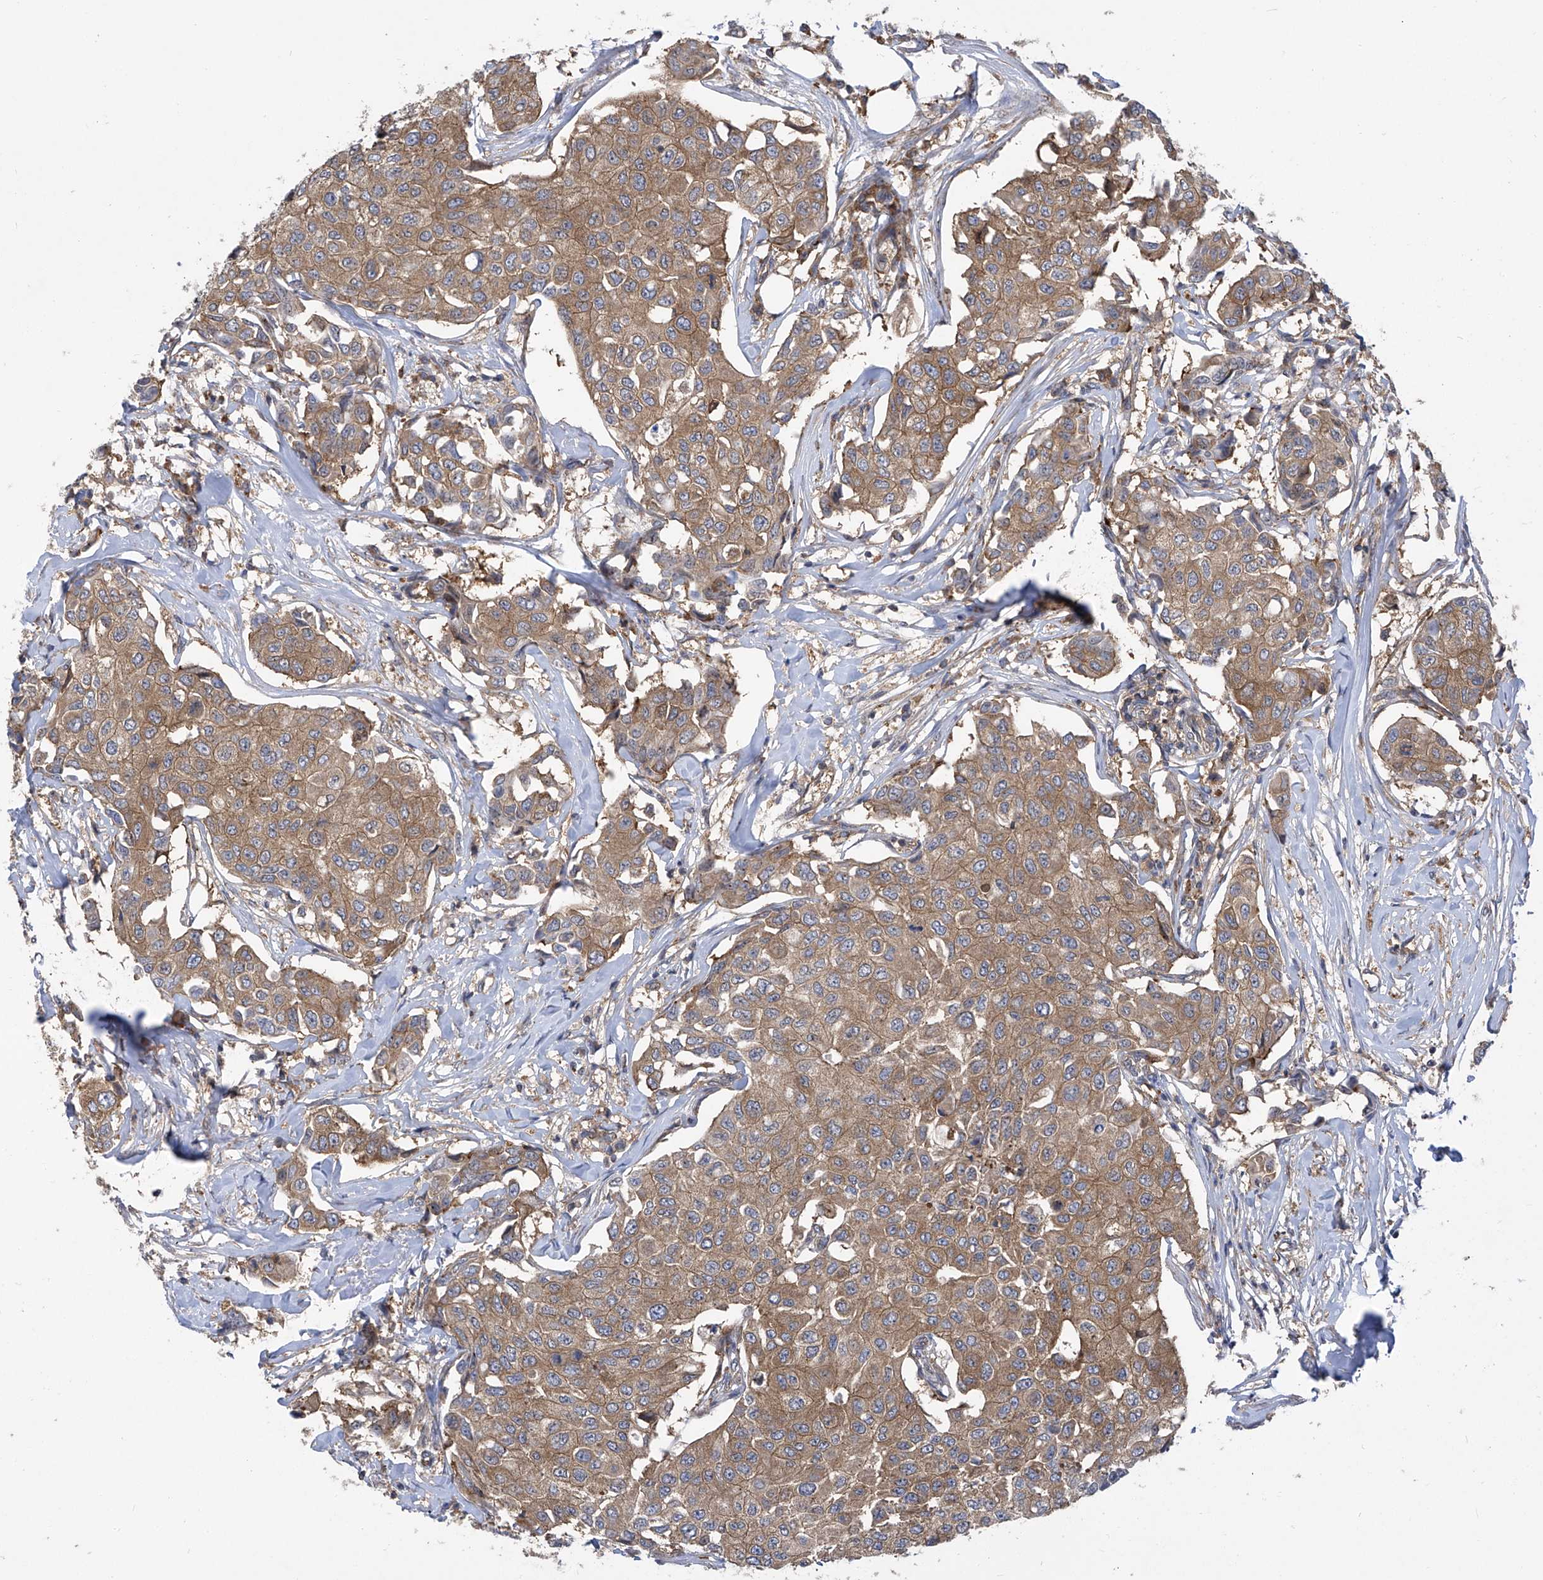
{"staining": {"intensity": "moderate", "quantity": ">75%", "location": "cytoplasmic/membranous"}, "tissue": "breast cancer", "cell_type": "Tumor cells", "image_type": "cancer", "snomed": [{"axis": "morphology", "description": "Duct carcinoma"}, {"axis": "topography", "description": "Breast"}], "caption": "Breast cancer (infiltrating ductal carcinoma) stained with immunohistochemistry shows moderate cytoplasmic/membranous positivity in about >75% of tumor cells. The protein is stained brown, and the nuclei are stained in blue (DAB (3,3'-diaminobenzidine) IHC with brightfield microscopy, high magnification).", "gene": "EIF3M", "patient": {"sex": "female", "age": 80}}